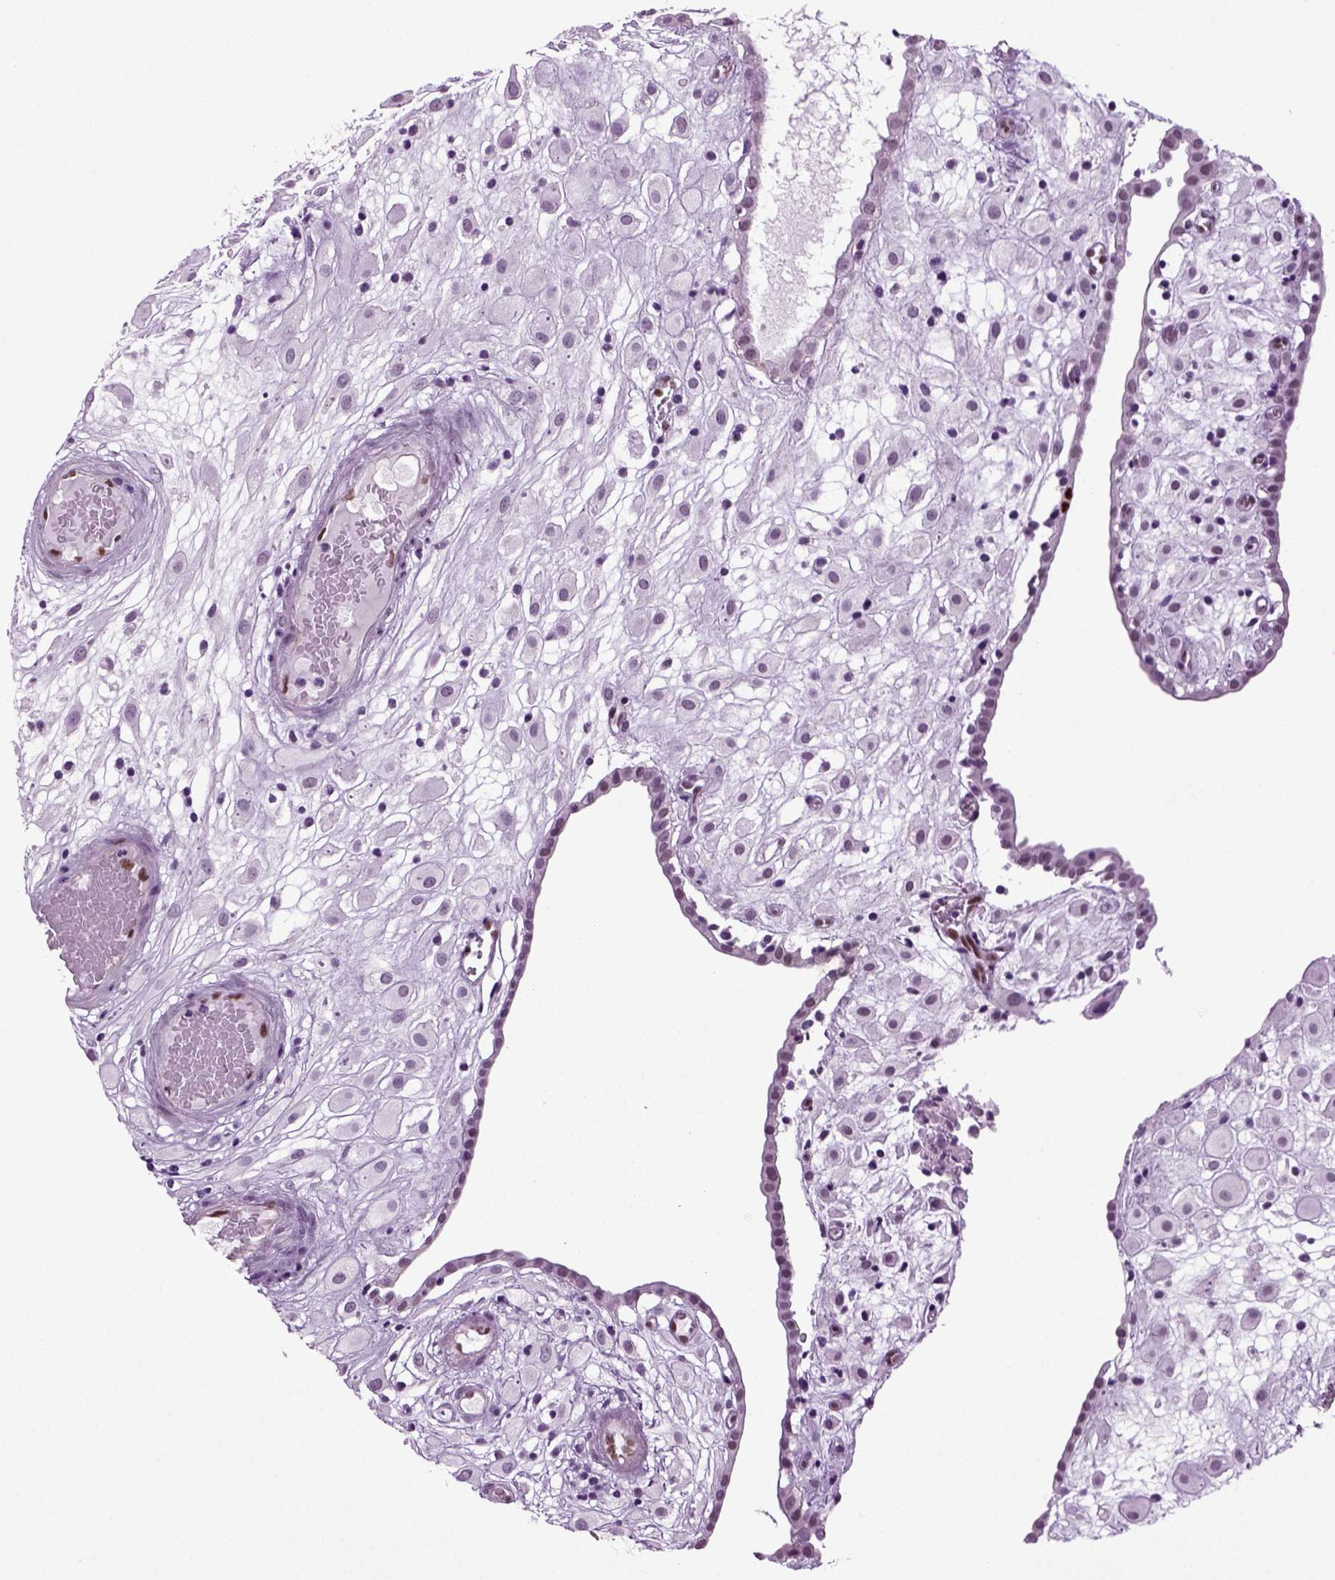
{"staining": {"intensity": "negative", "quantity": "none", "location": "none"}, "tissue": "placenta", "cell_type": "Decidual cells", "image_type": "normal", "snomed": [{"axis": "morphology", "description": "Normal tissue, NOS"}, {"axis": "topography", "description": "Placenta"}], "caption": "There is no significant staining in decidual cells of placenta. (Immunohistochemistry (ihc), brightfield microscopy, high magnification).", "gene": "RFX3", "patient": {"sex": "female", "age": 24}}